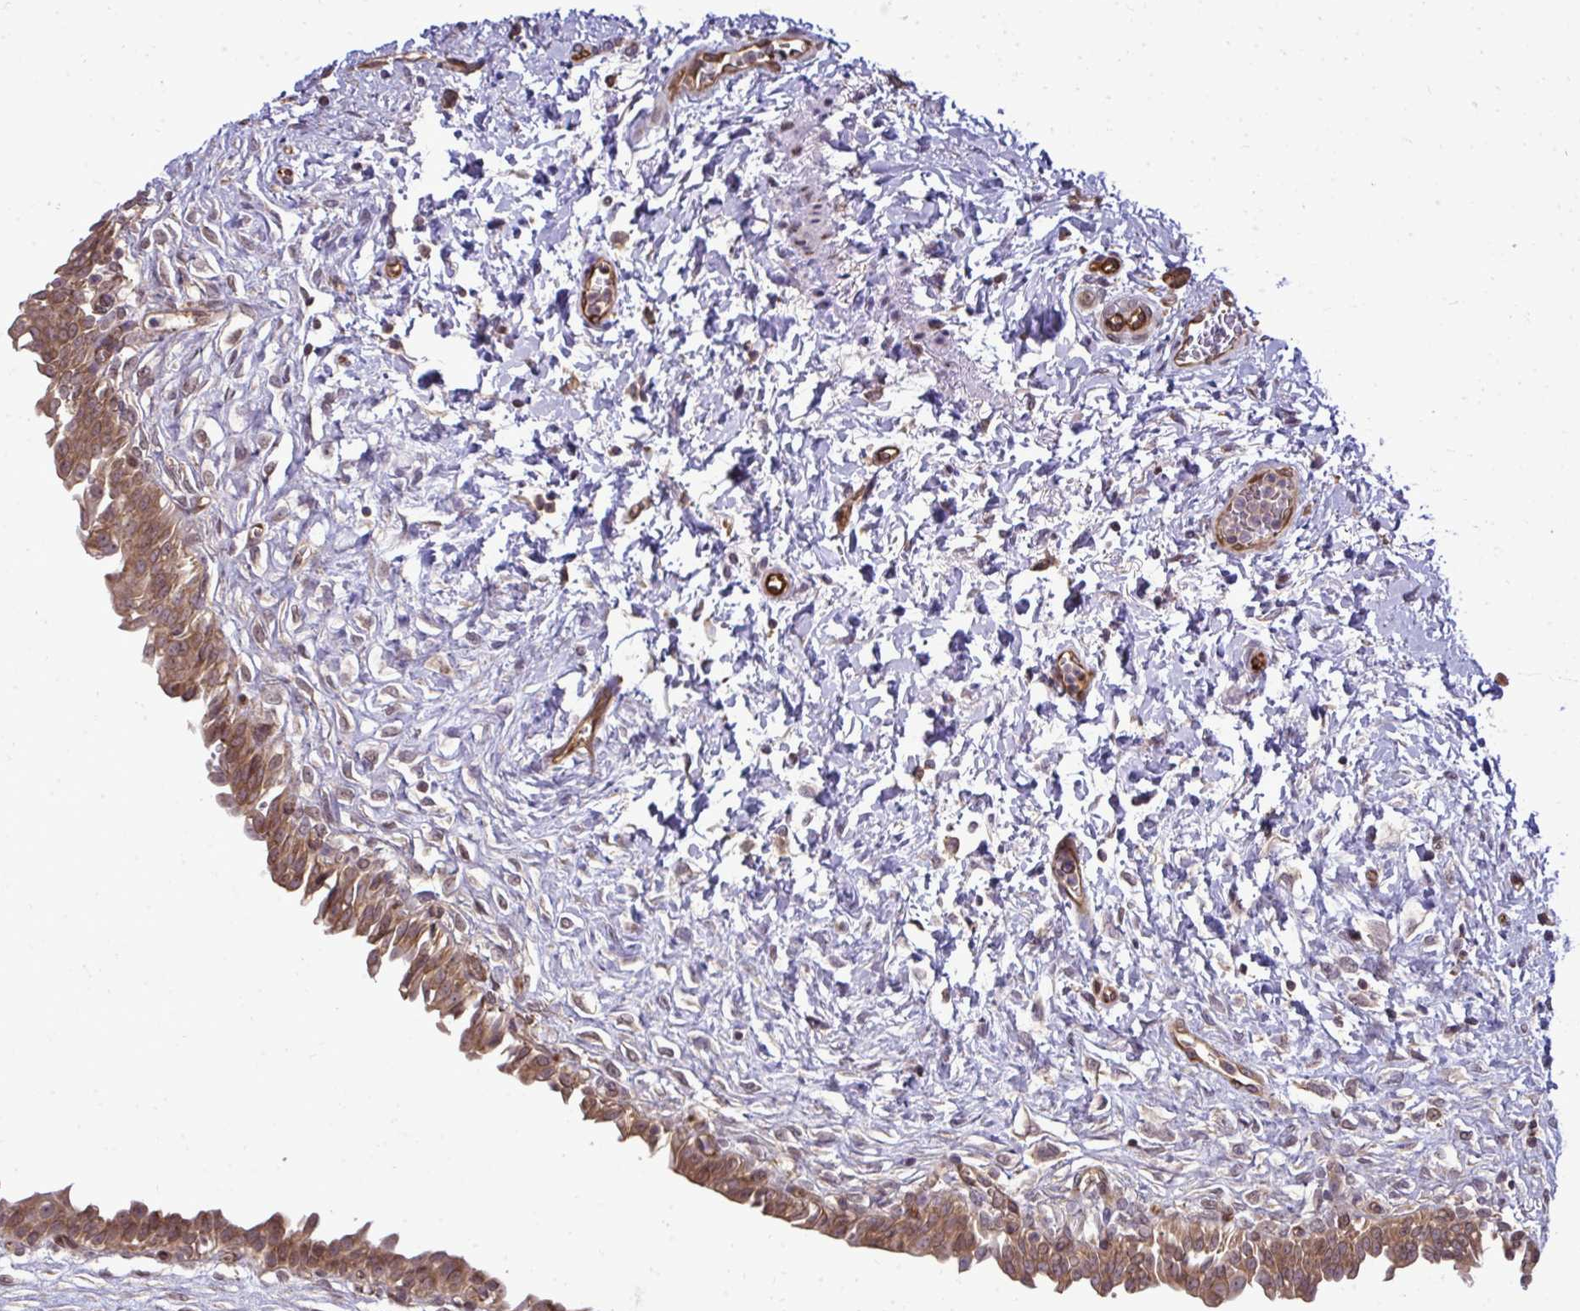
{"staining": {"intensity": "moderate", "quantity": ">75%", "location": "cytoplasmic/membranous"}, "tissue": "urinary bladder", "cell_type": "Urothelial cells", "image_type": "normal", "snomed": [{"axis": "morphology", "description": "Normal tissue, NOS"}, {"axis": "topography", "description": "Urinary bladder"}], "caption": "Immunohistochemistry (IHC) micrograph of benign urinary bladder: human urinary bladder stained using immunohistochemistry (IHC) shows medium levels of moderate protein expression localized specifically in the cytoplasmic/membranous of urothelial cells, appearing as a cytoplasmic/membranous brown color.", "gene": "FUT10", "patient": {"sex": "male", "age": 37}}